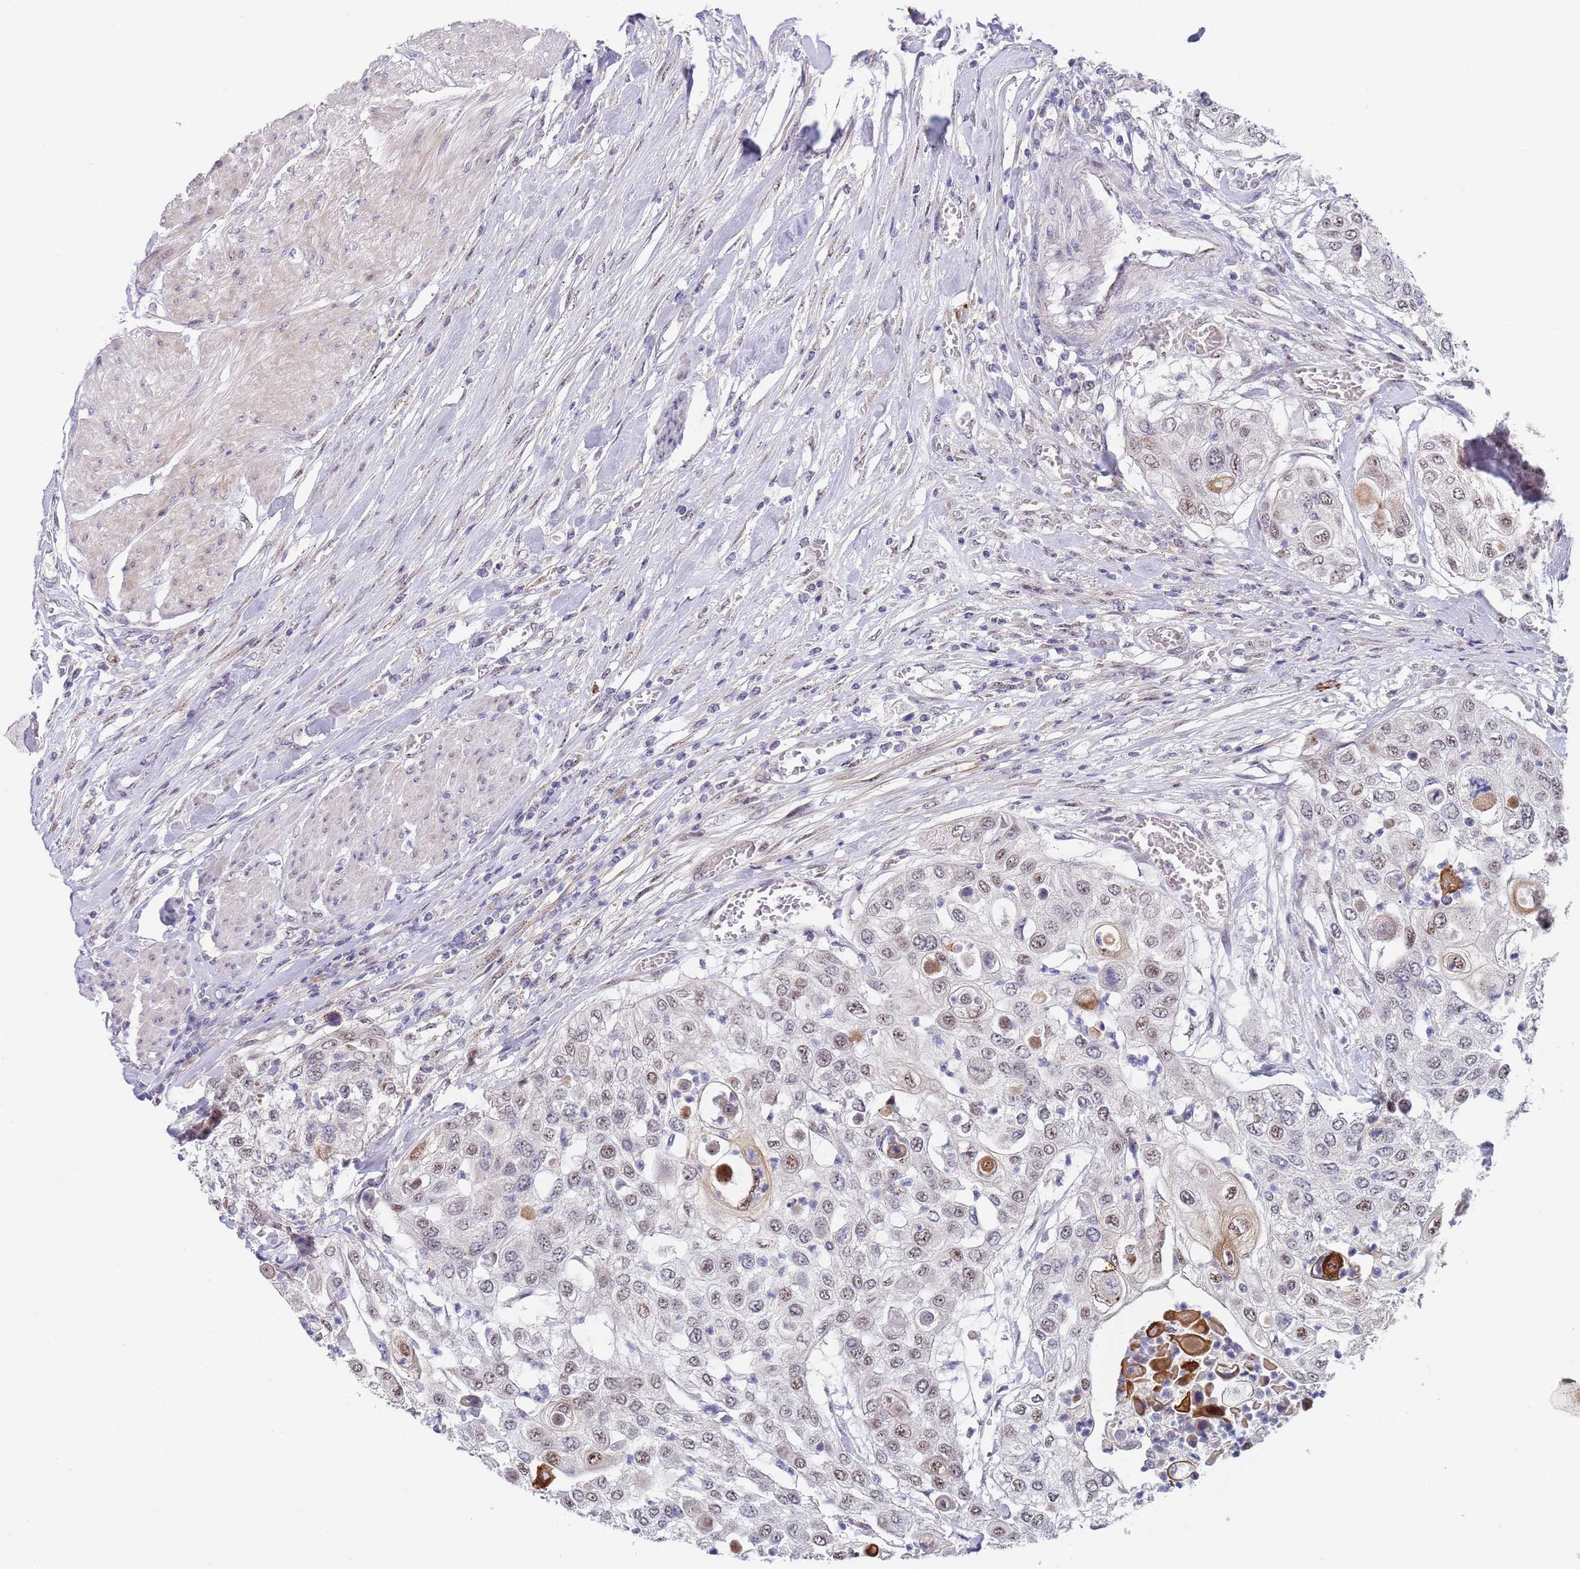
{"staining": {"intensity": "weak", "quantity": "<25%", "location": "nuclear"}, "tissue": "urothelial cancer", "cell_type": "Tumor cells", "image_type": "cancer", "snomed": [{"axis": "morphology", "description": "Urothelial carcinoma, High grade"}, {"axis": "topography", "description": "Urinary bladder"}], "caption": "Immunohistochemistry (IHC) histopathology image of human urothelial cancer stained for a protein (brown), which reveals no staining in tumor cells.", "gene": "PLCL2", "patient": {"sex": "female", "age": 79}}